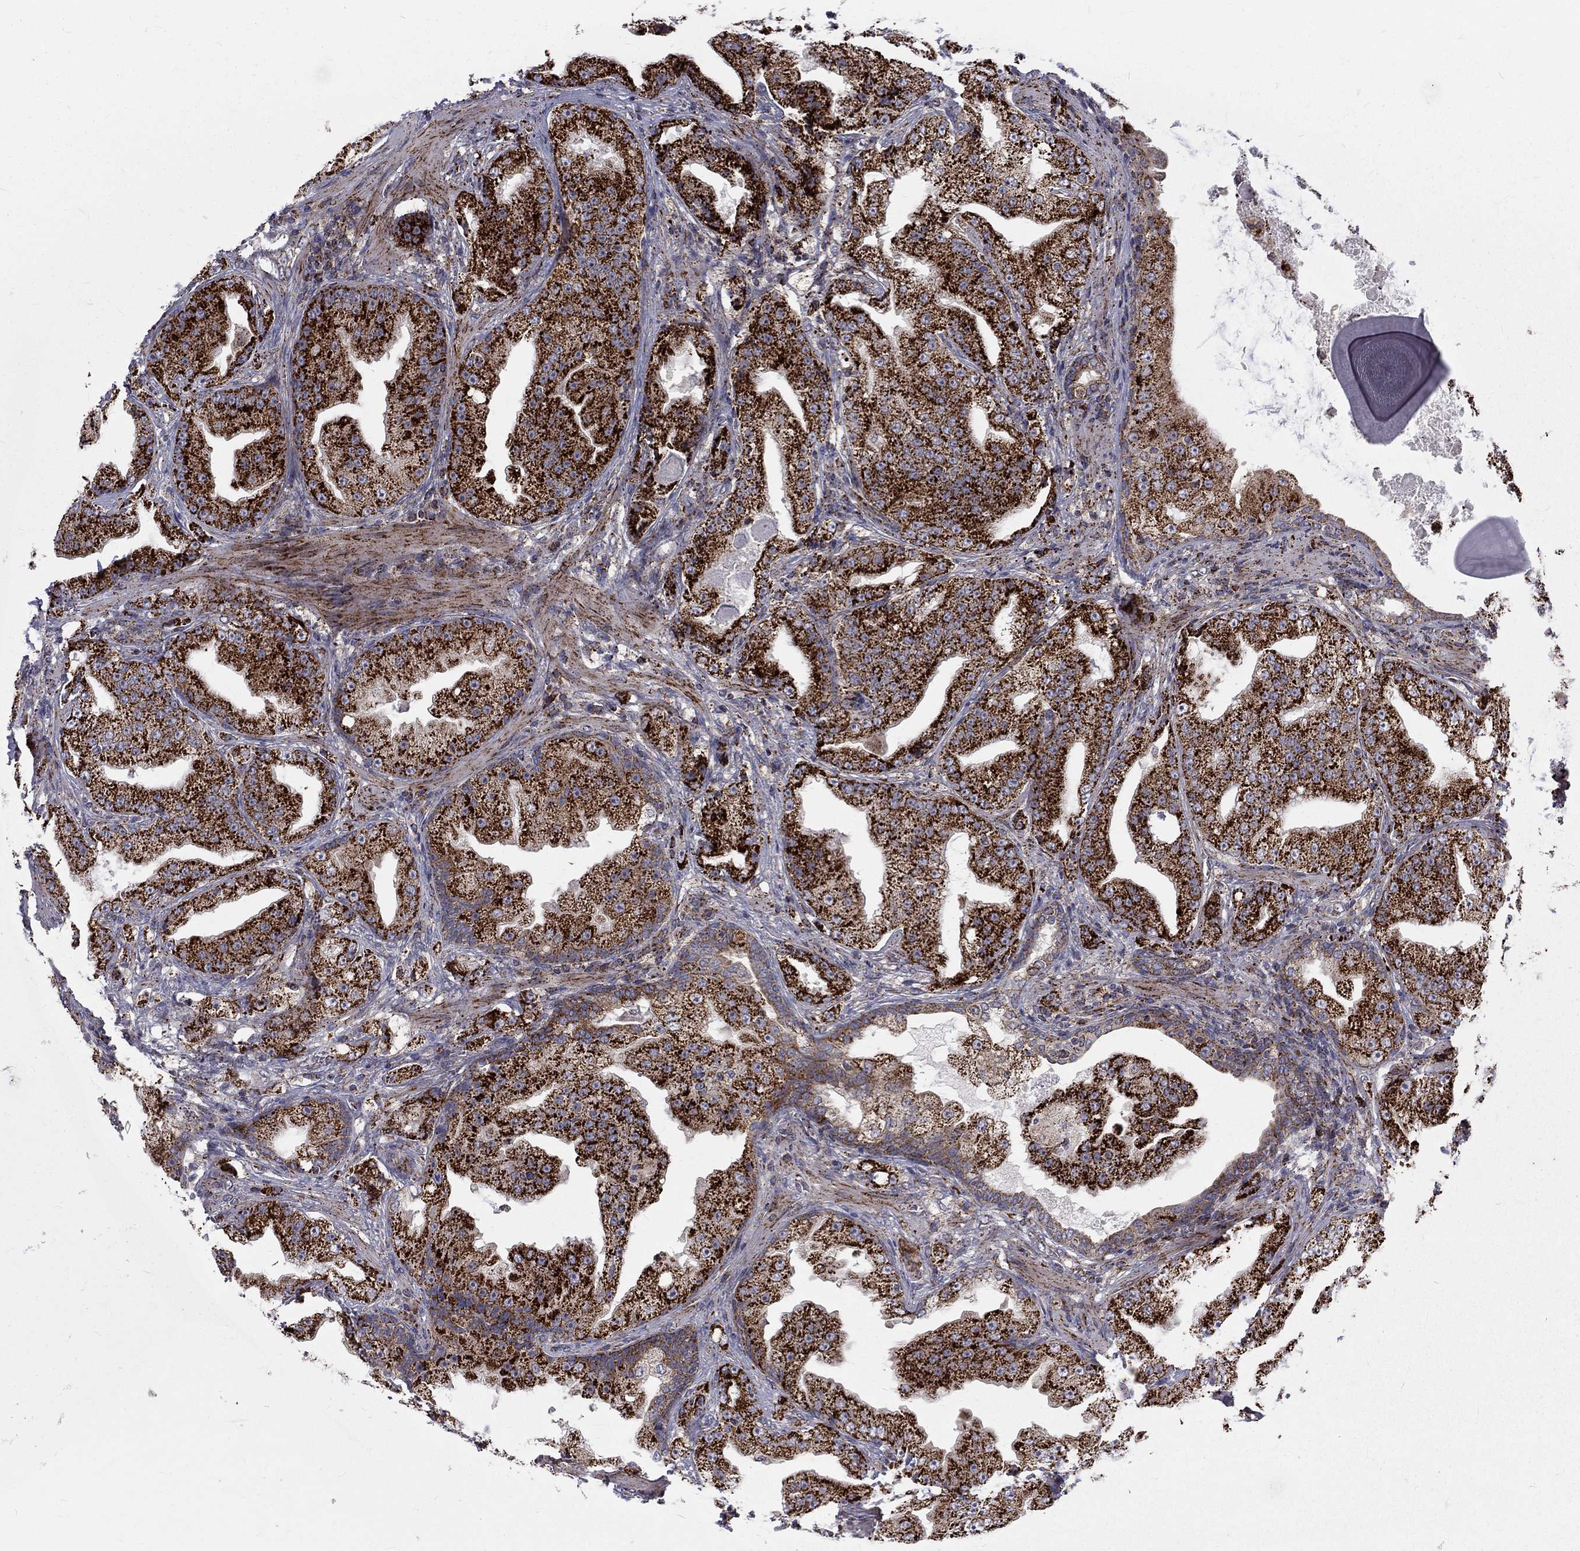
{"staining": {"intensity": "strong", "quantity": ">75%", "location": "cytoplasmic/membranous"}, "tissue": "prostate cancer", "cell_type": "Tumor cells", "image_type": "cancer", "snomed": [{"axis": "morphology", "description": "Adenocarcinoma, Low grade"}, {"axis": "topography", "description": "Prostate"}], "caption": "There is high levels of strong cytoplasmic/membranous expression in tumor cells of prostate cancer, as demonstrated by immunohistochemical staining (brown color).", "gene": "ALDH1B1", "patient": {"sex": "male", "age": 62}}